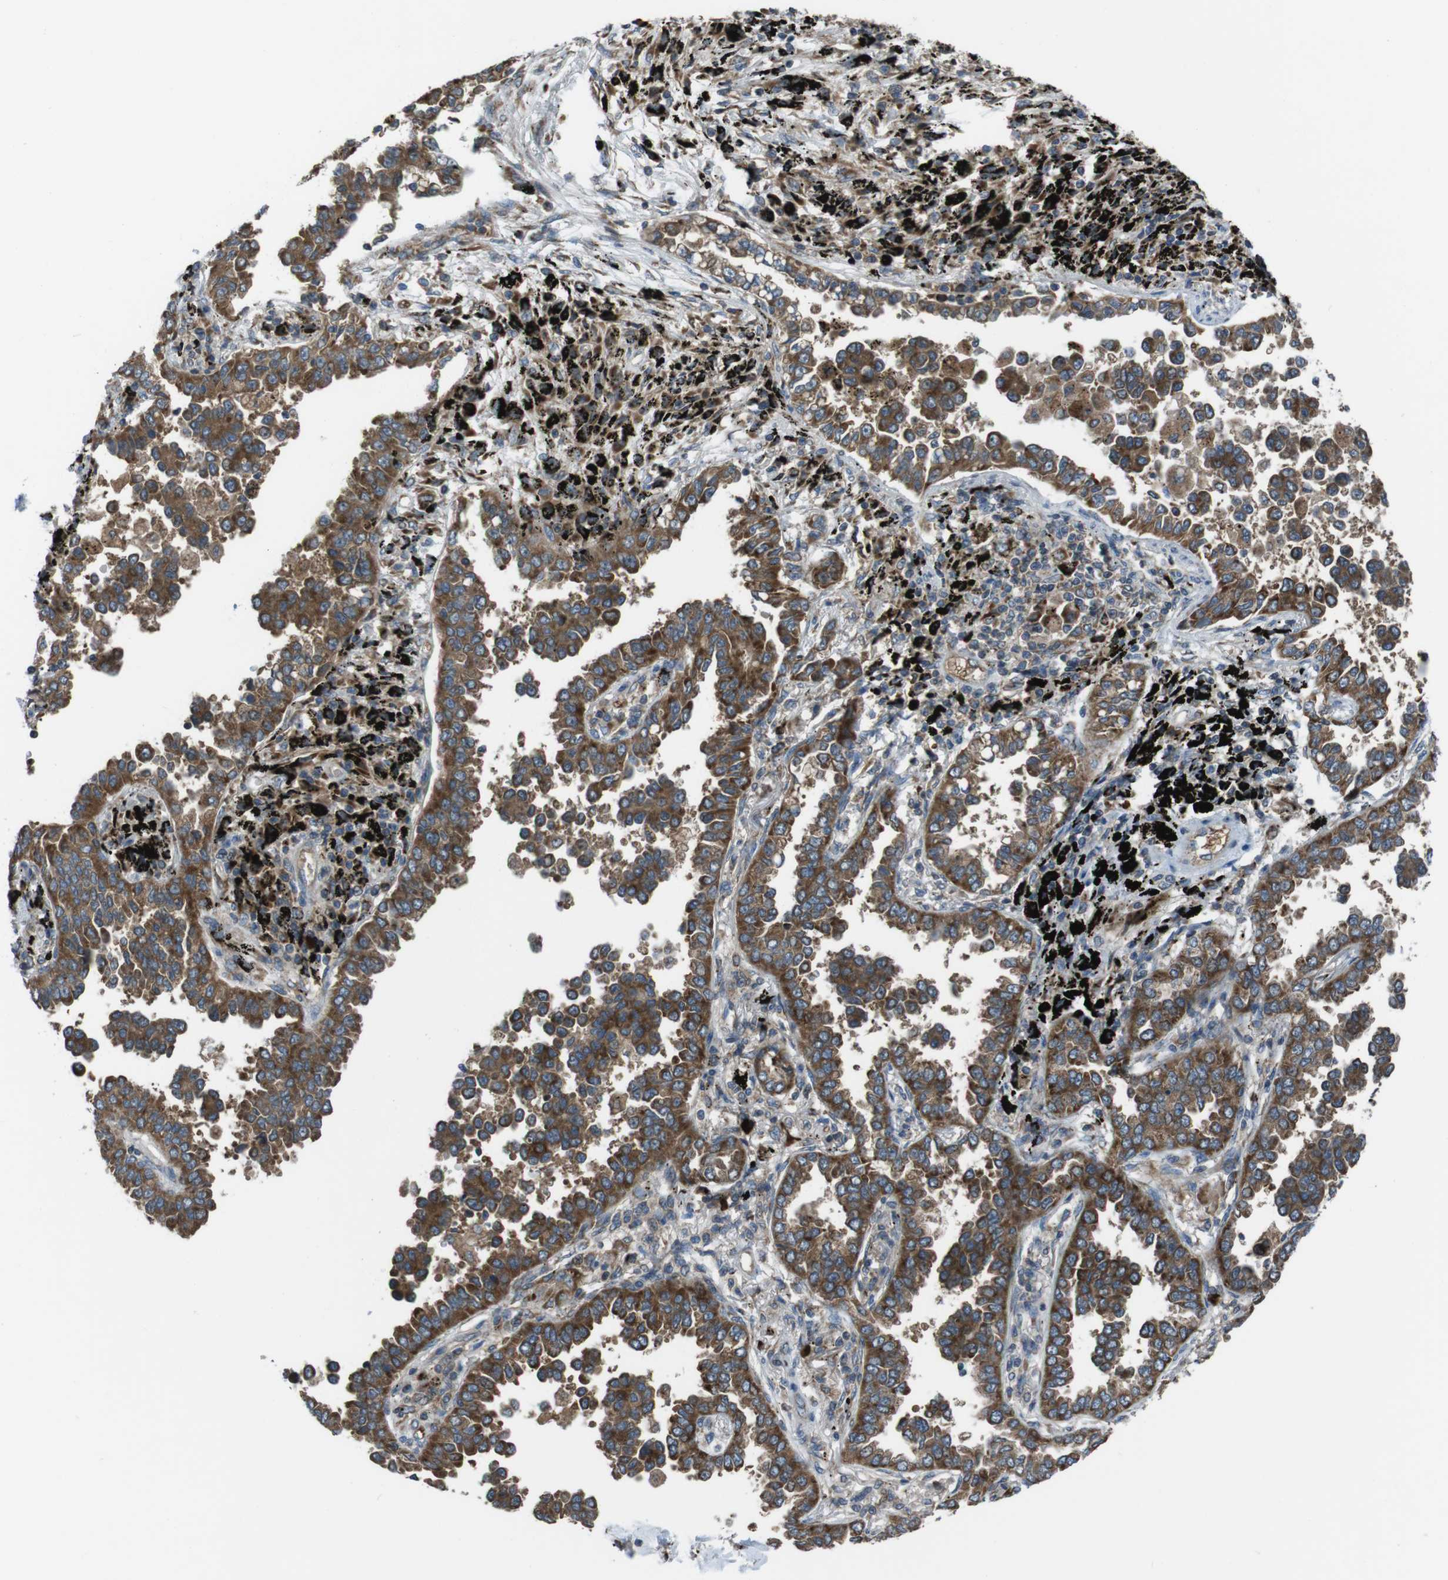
{"staining": {"intensity": "moderate", "quantity": ">75%", "location": "cytoplasmic/membranous"}, "tissue": "lung cancer", "cell_type": "Tumor cells", "image_type": "cancer", "snomed": [{"axis": "morphology", "description": "Normal tissue, NOS"}, {"axis": "morphology", "description": "Adenocarcinoma, NOS"}, {"axis": "topography", "description": "Lung"}], "caption": "A high-resolution image shows immunohistochemistry (IHC) staining of lung adenocarcinoma, which exhibits moderate cytoplasmic/membranous positivity in about >75% of tumor cells. The protein of interest is stained brown, and the nuclei are stained in blue (DAB (3,3'-diaminobenzidine) IHC with brightfield microscopy, high magnification).", "gene": "SSR3", "patient": {"sex": "male", "age": 59}}